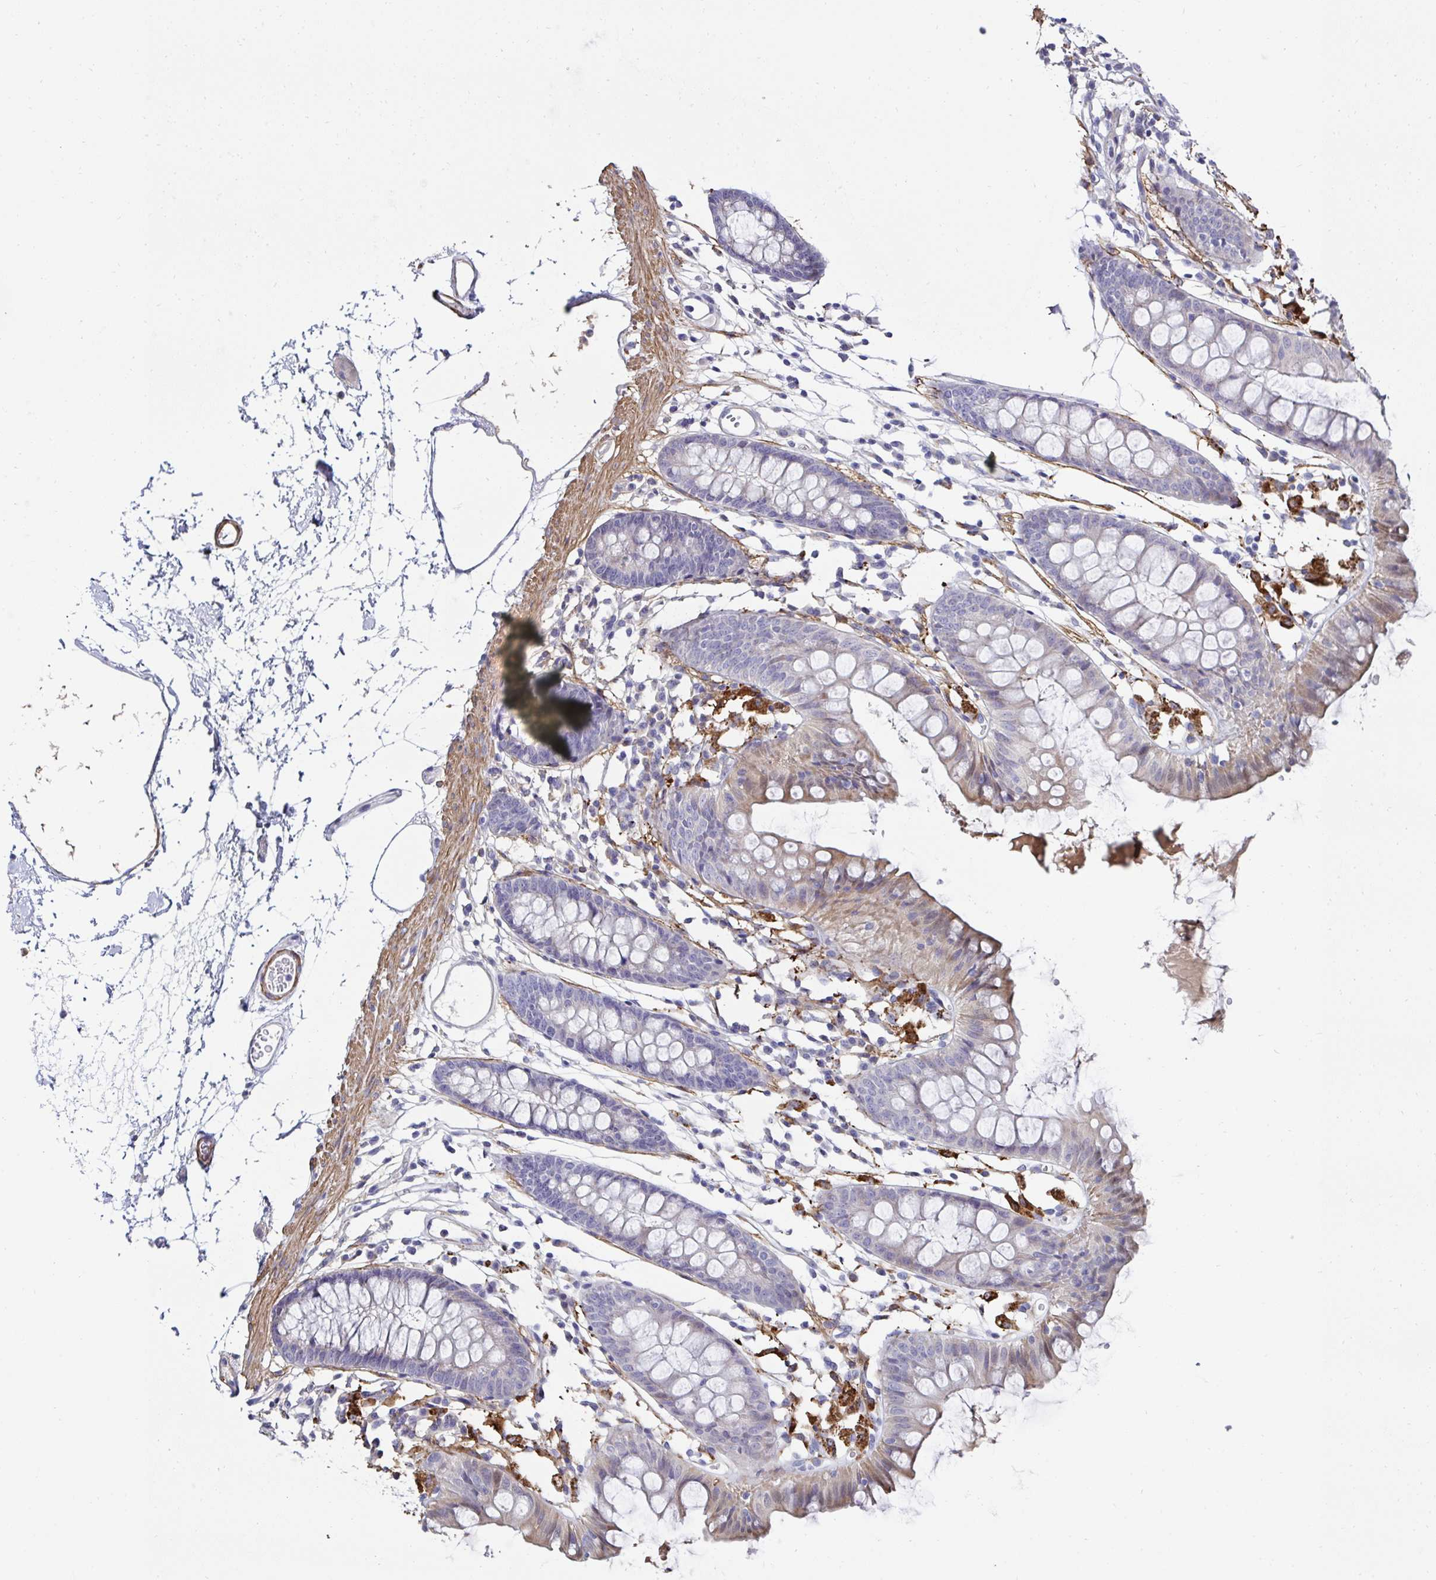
{"staining": {"intensity": "strong", "quantity": "25%-75%", "location": "cytoplasmic/membranous"}, "tissue": "colon", "cell_type": "Endothelial cells", "image_type": "normal", "snomed": [{"axis": "morphology", "description": "Normal tissue, NOS"}, {"axis": "topography", "description": "Colon"}], "caption": "High-power microscopy captured an immunohistochemistry (IHC) micrograph of unremarkable colon, revealing strong cytoplasmic/membranous positivity in about 25%-75% of endothelial cells.", "gene": "FBXL13", "patient": {"sex": "female", "age": 84}}